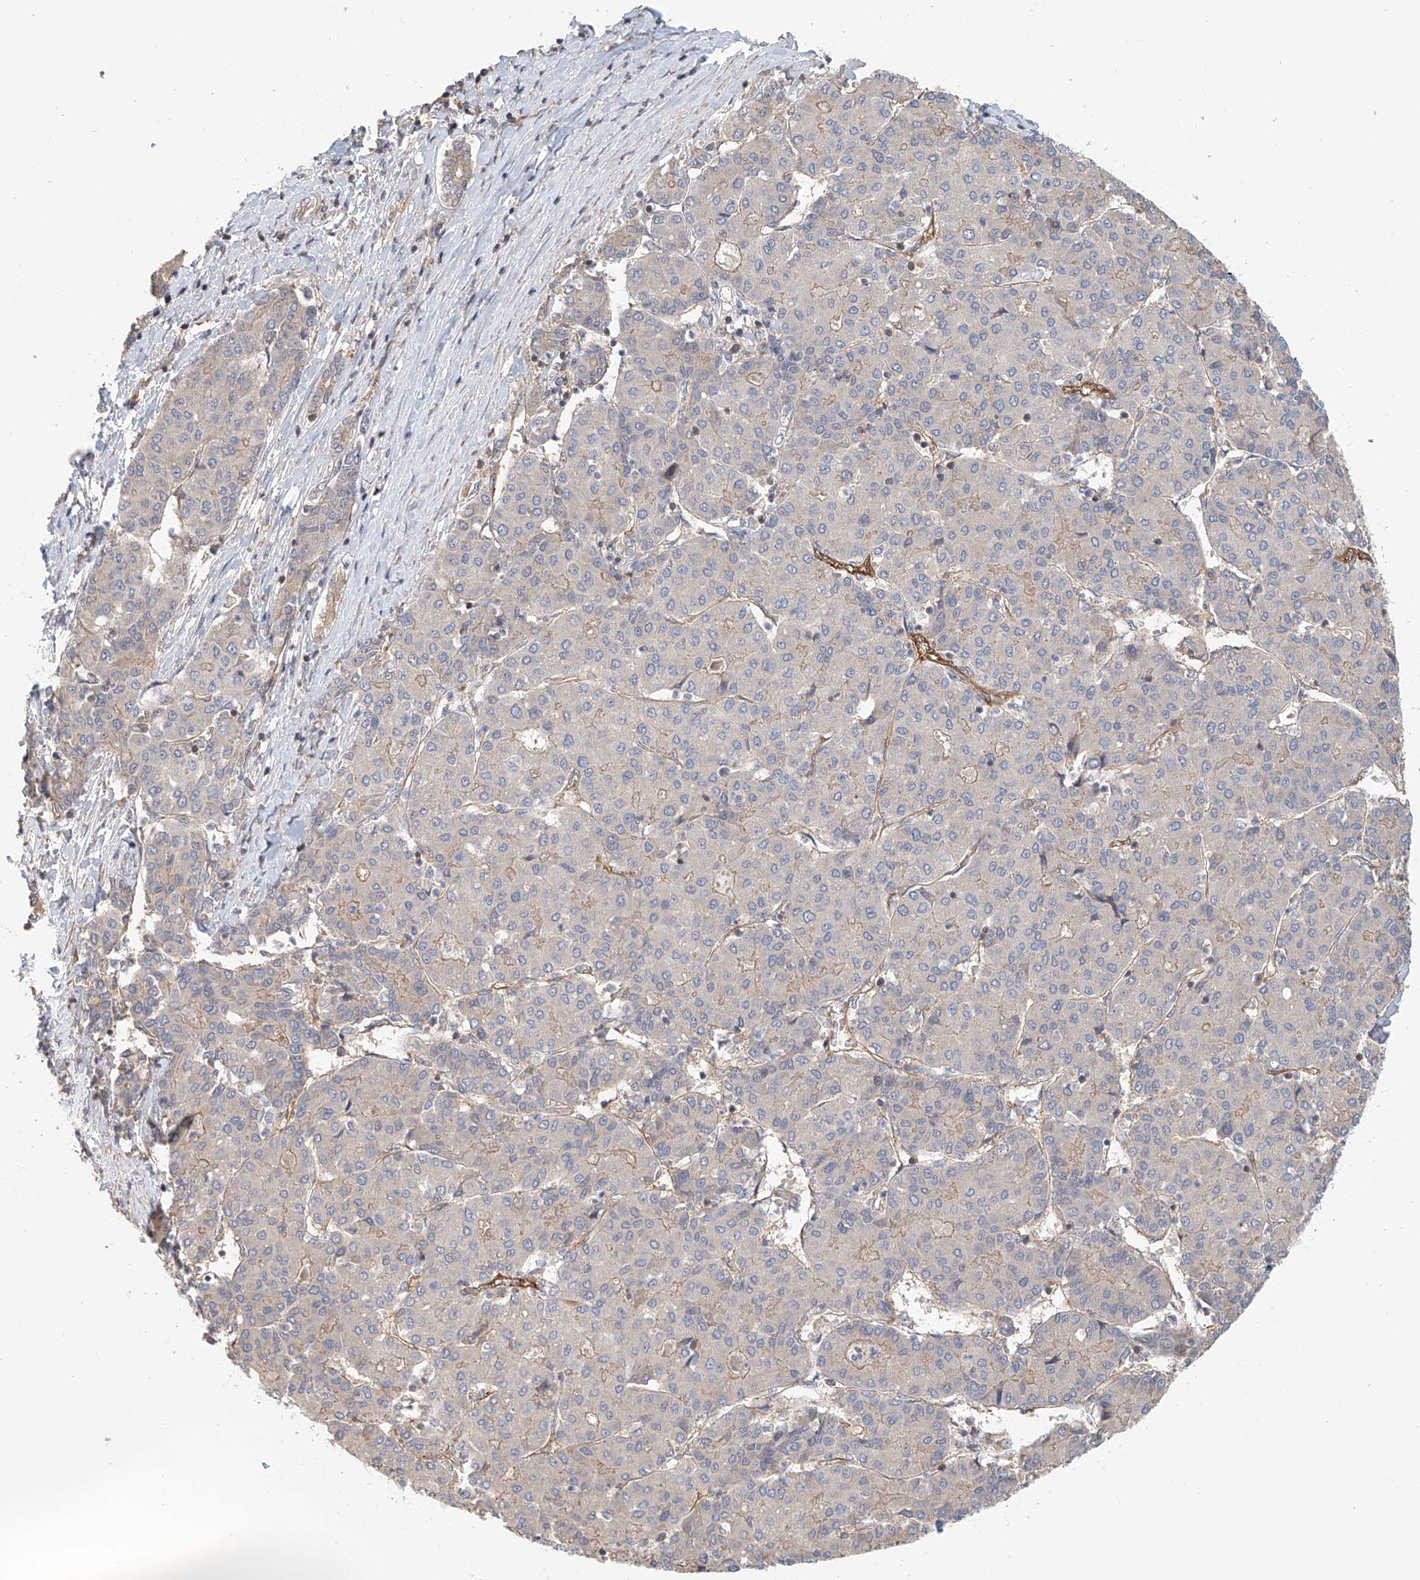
{"staining": {"intensity": "weak", "quantity": "<25%", "location": "cytoplasmic/membranous"}, "tissue": "liver cancer", "cell_type": "Tumor cells", "image_type": "cancer", "snomed": [{"axis": "morphology", "description": "Carcinoma, Hepatocellular, NOS"}, {"axis": "topography", "description": "Liver"}], "caption": "Liver cancer stained for a protein using immunohistochemistry (IHC) displays no positivity tumor cells.", "gene": "FRYL", "patient": {"sex": "male", "age": 65}}